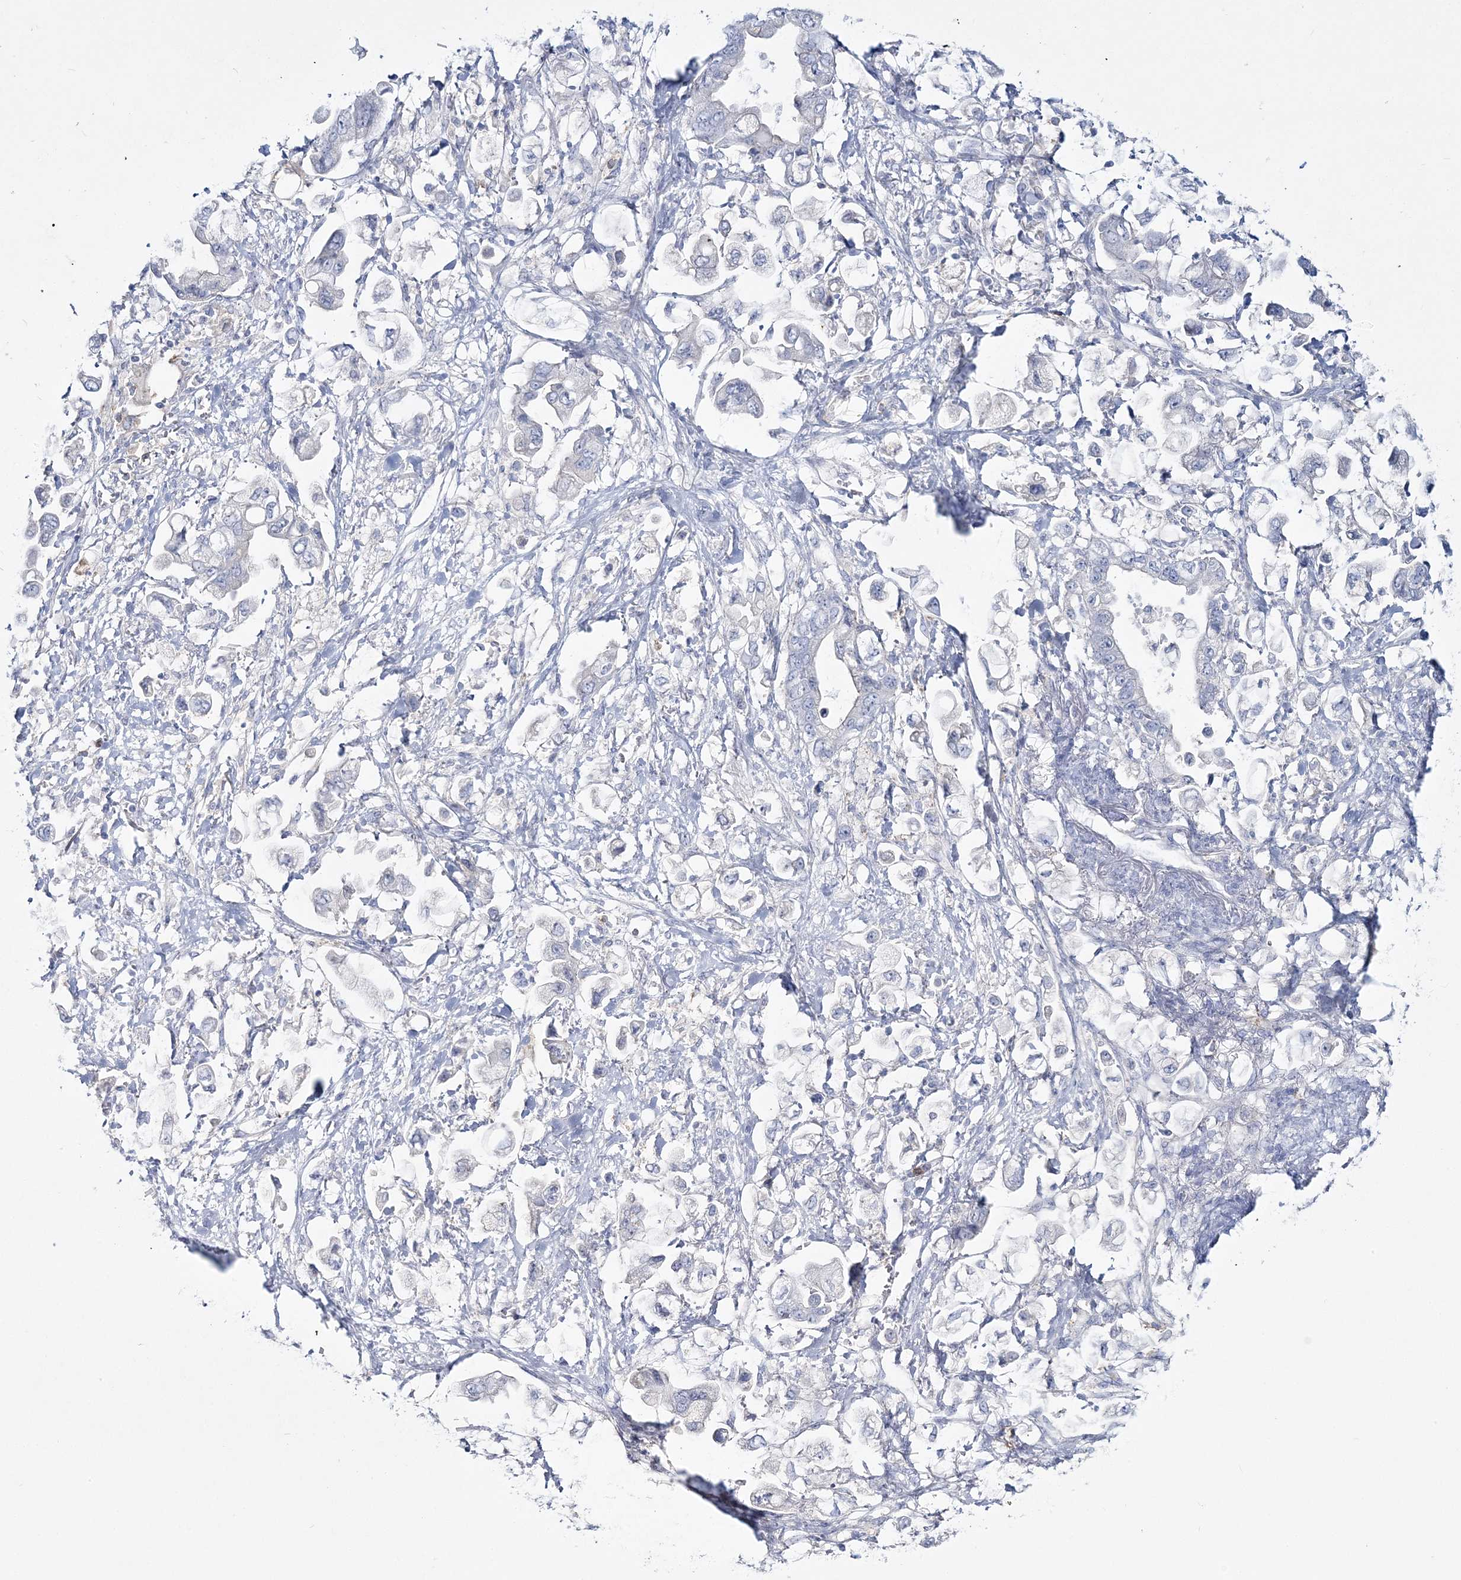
{"staining": {"intensity": "negative", "quantity": "none", "location": "none"}, "tissue": "stomach cancer", "cell_type": "Tumor cells", "image_type": "cancer", "snomed": [{"axis": "morphology", "description": "Adenocarcinoma, NOS"}, {"axis": "topography", "description": "Stomach"}], "caption": "Stomach adenocarcinoma was stained to show a protein in brown. There is no significant staining in tumor cells.", "gene": "WDSUB1", "patient": {"sex": "male", "age": 62}}